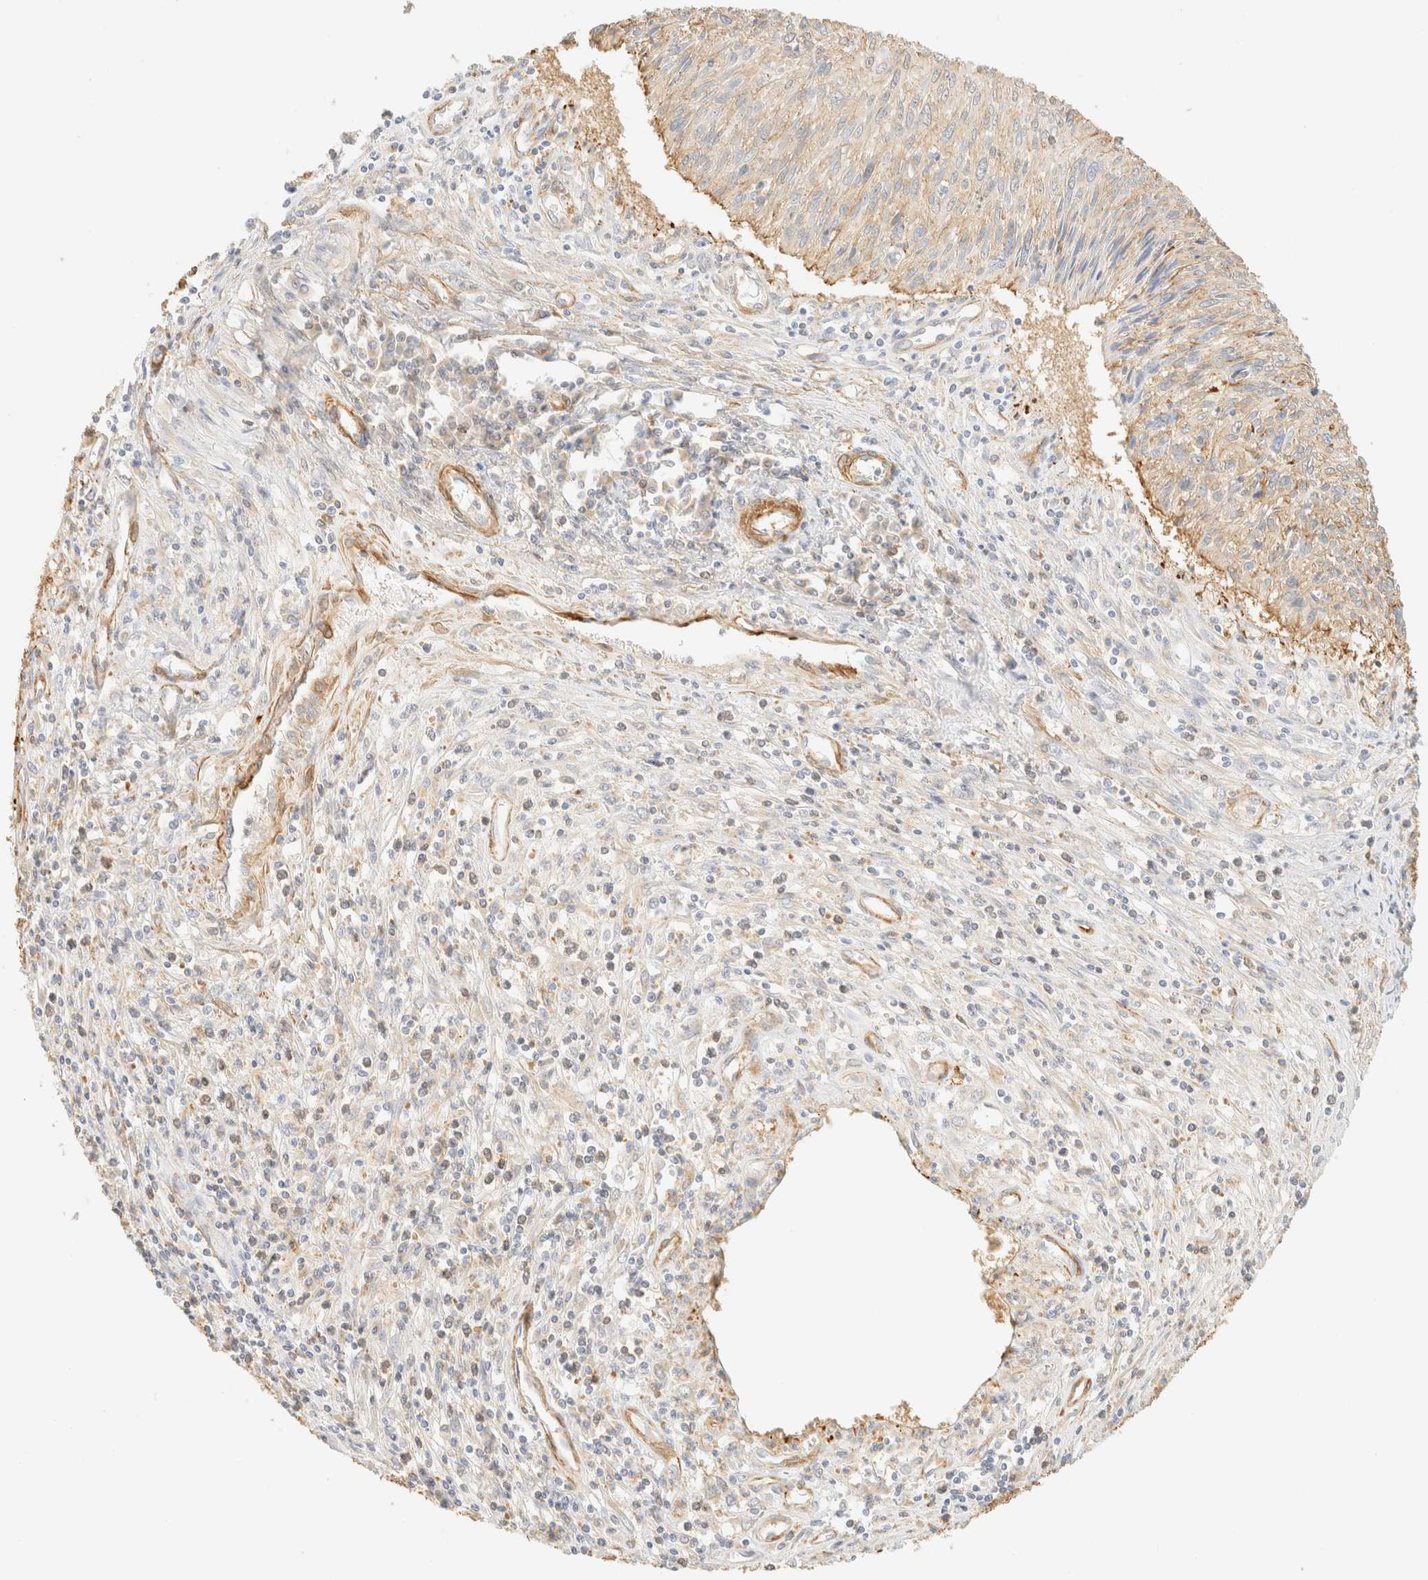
{"staining": {"intensity": "weak", "quantity": "25%-75%", "location": "cytoplasmic/membranous"}, "tissue": "cervical cancer", "cell_type": "Tumor cells", "image_type": "cancer", "snomed": [{"axis": "morphology", "description": "Squamous cell carcinoma, NOS"}, {"axis": "topography", "description": "Cervix"}], "caption": "Immunohistochemical staining of cervical cancer (squamous cell carcinoma) demonstrates low levels of weak cytoplasmic/membranous positivity in about 25%-75% of tumor cells.", "gene": "OTOP2", "patient": {"sex": "female", "age": 51}}